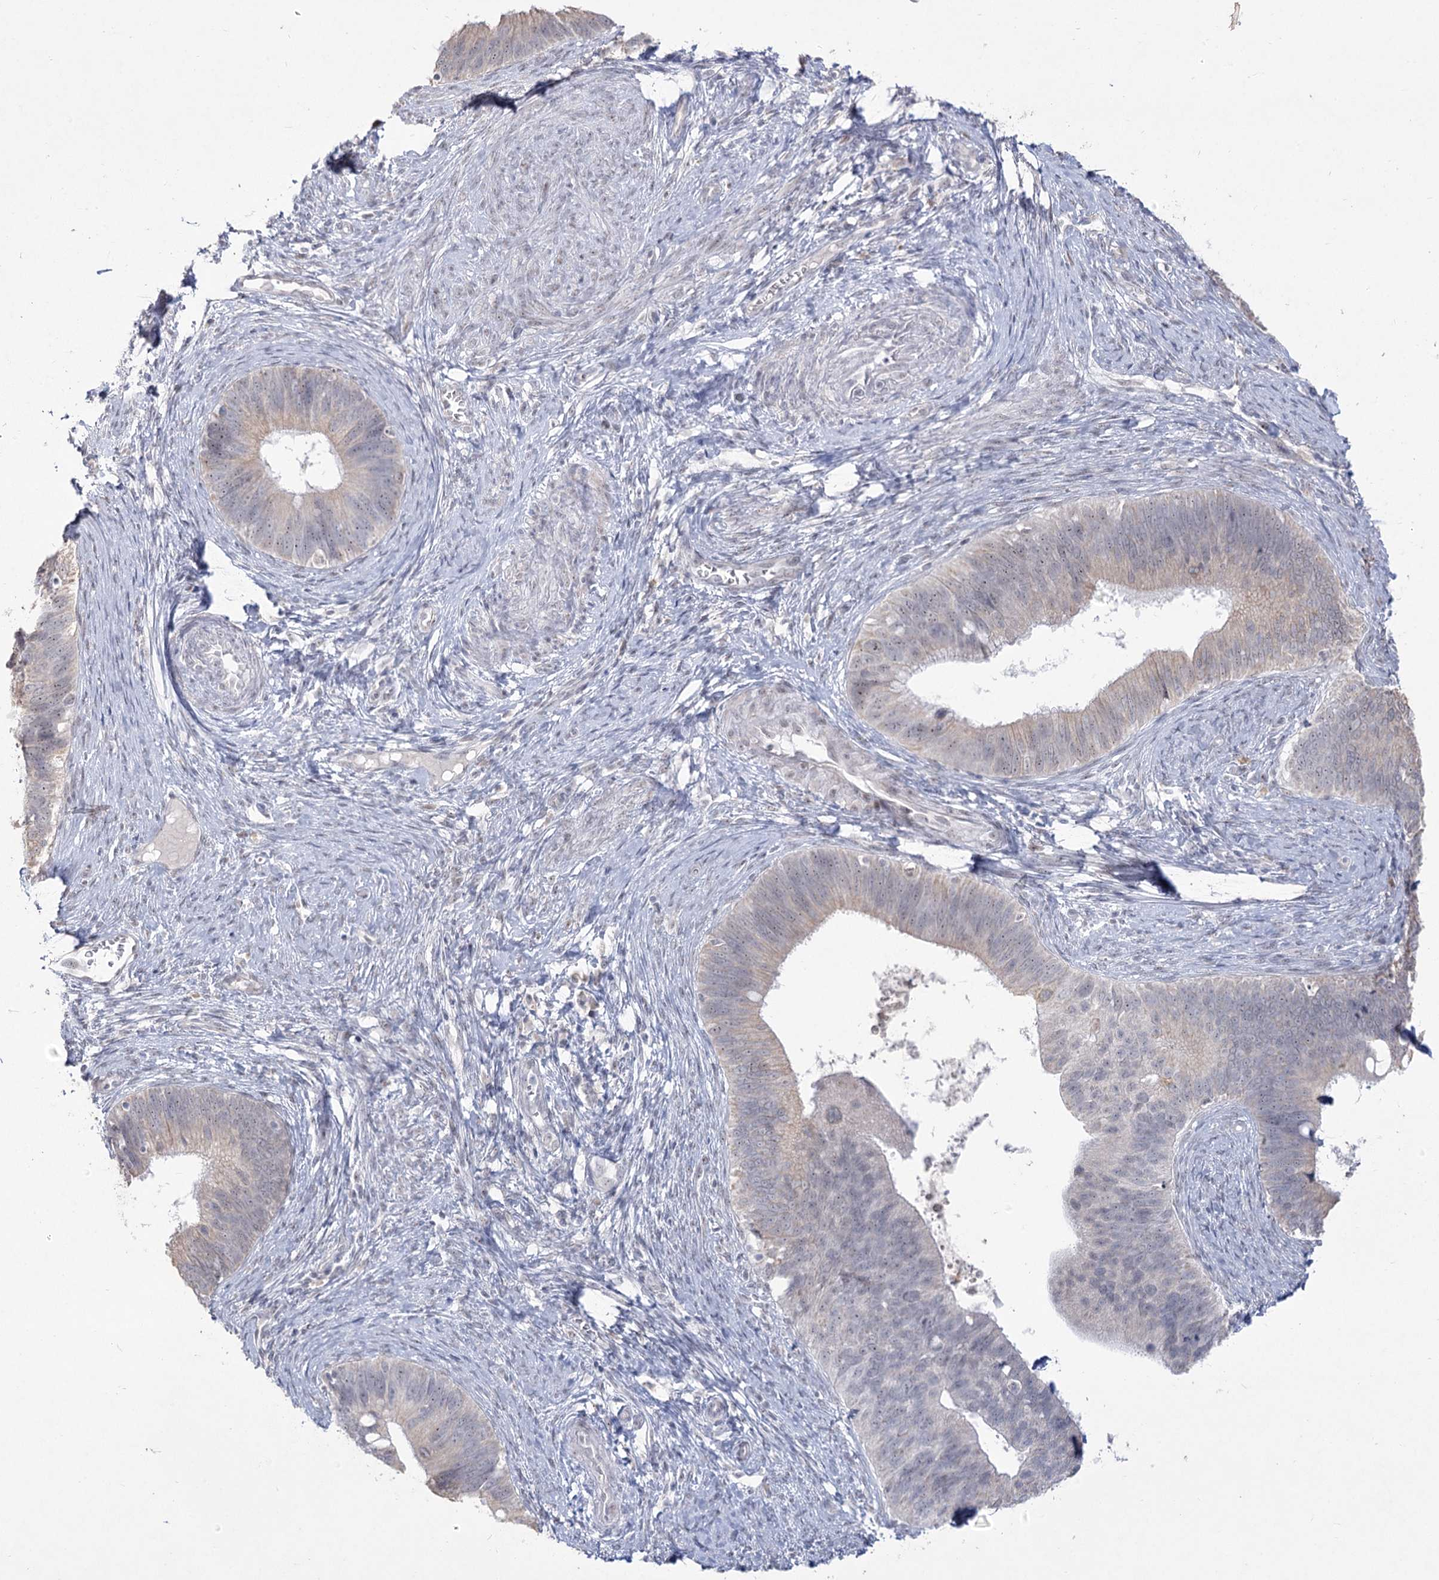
{"staining": {"intensity": "negative", "quantity": "none", "location": "none"}, "tissue": "cervical cancer", "cell_type": "Tumor cells", "image_type": "cancer", "snomed": [{"axis": "morphology", "description": "Adenocarcinoma, NOS"}, {"axis": "topography", "description": "Cervix"}], "caption": "Tumor cells are negative for brown protein staining in cervical adenocarcinoma.", "gene": "DDX50", "patient": {"sex": "female", "age": 42}}